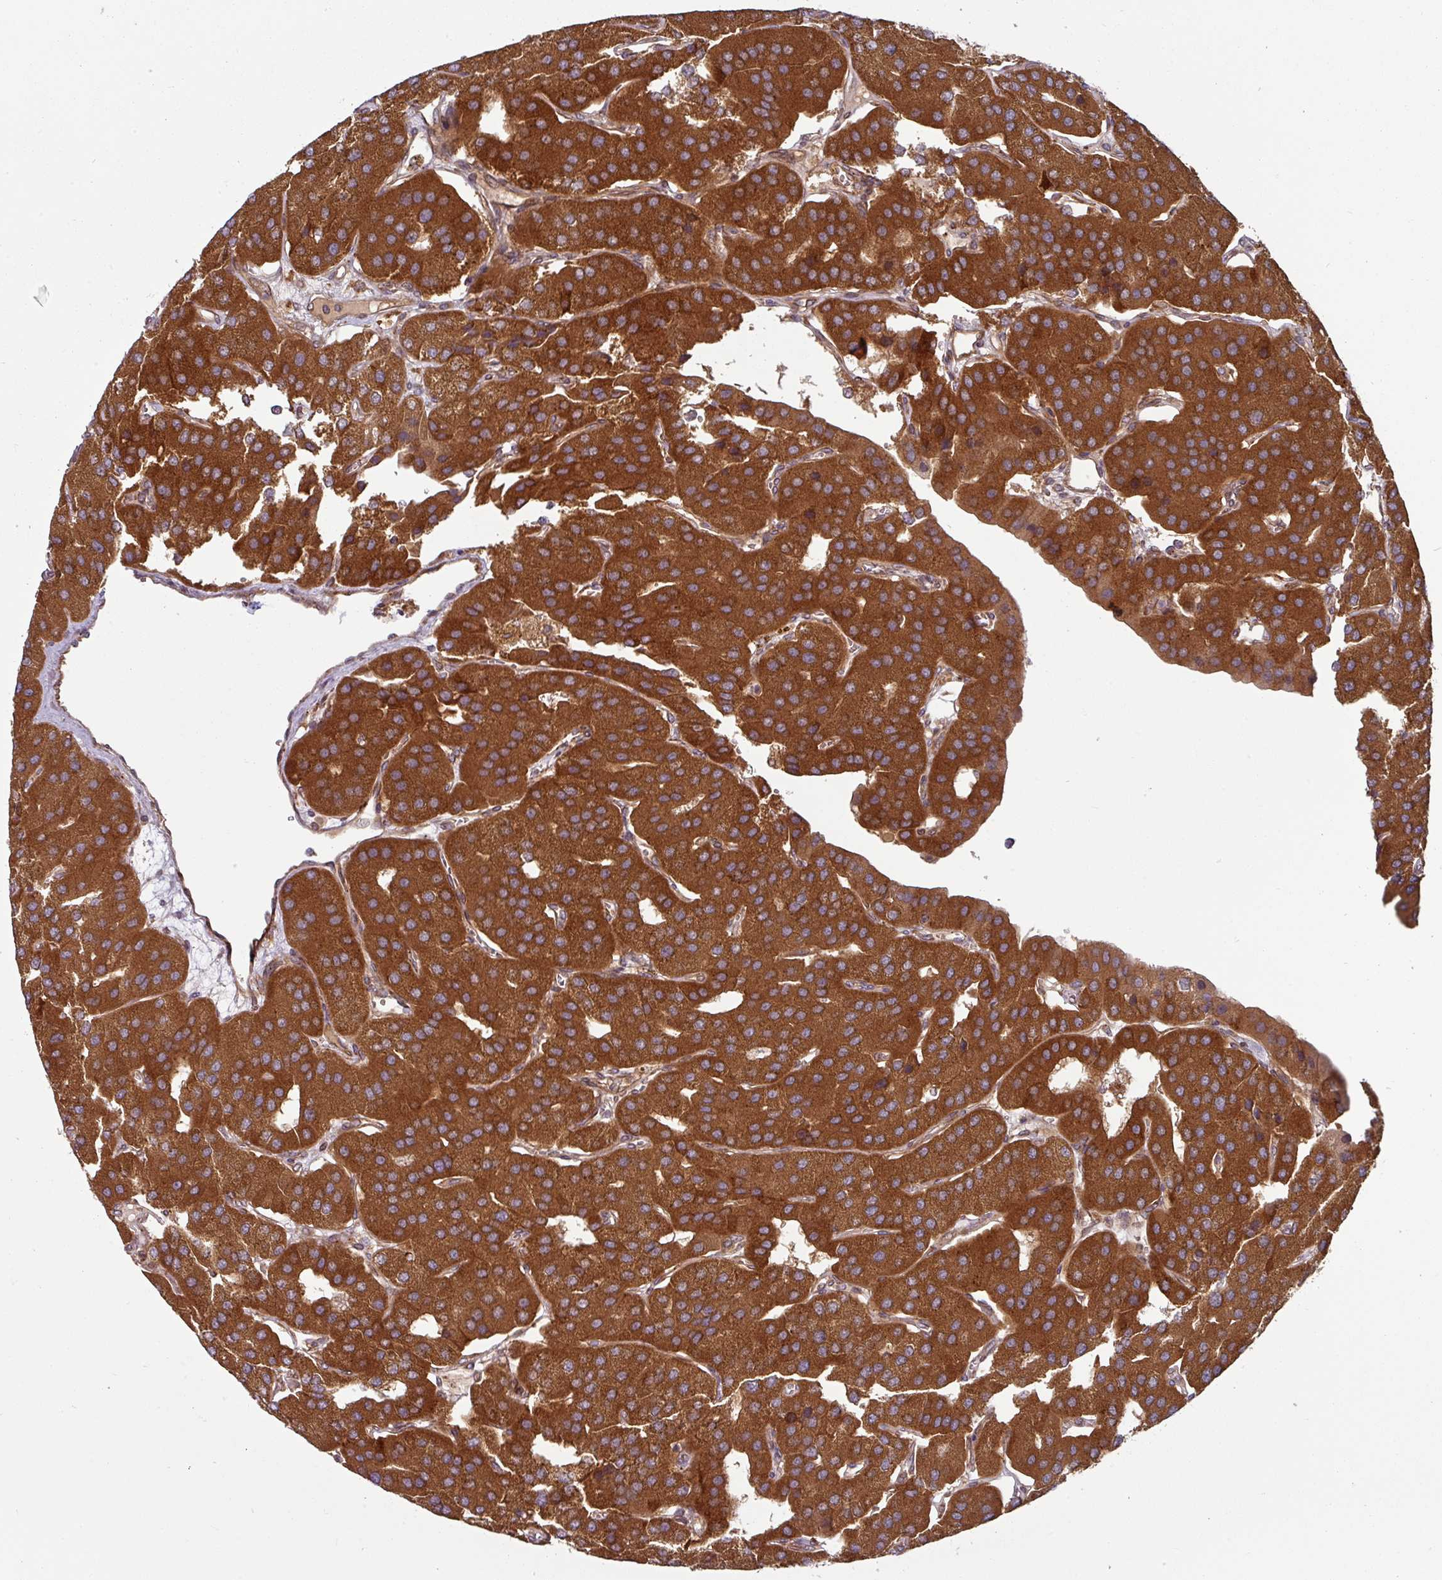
{"staining": {"intensity": "strong", "quantity": ">75%", "location": "cytoplasmic/membranous"}, "tissue": "parathyroid gland", "cell_type": "Glandular cells", "image_type": "normal", "snomed": [{"axis": "morphology", "description": "Normal tissue, NOS"}, {"axis": "morphology", "description": "Adenoma, NOS"}, {"axis": "topography", "description": "Parathyroid gland"}], "caption": "A micrograph of human parathyroid gland stained for a protein exhibits strong cytoplasmic/membranous brown staining in glandular cells. Nuclei are stained in blue.", "gene": "RAB5A", "patient": {"sex": "female", "age": 86}}